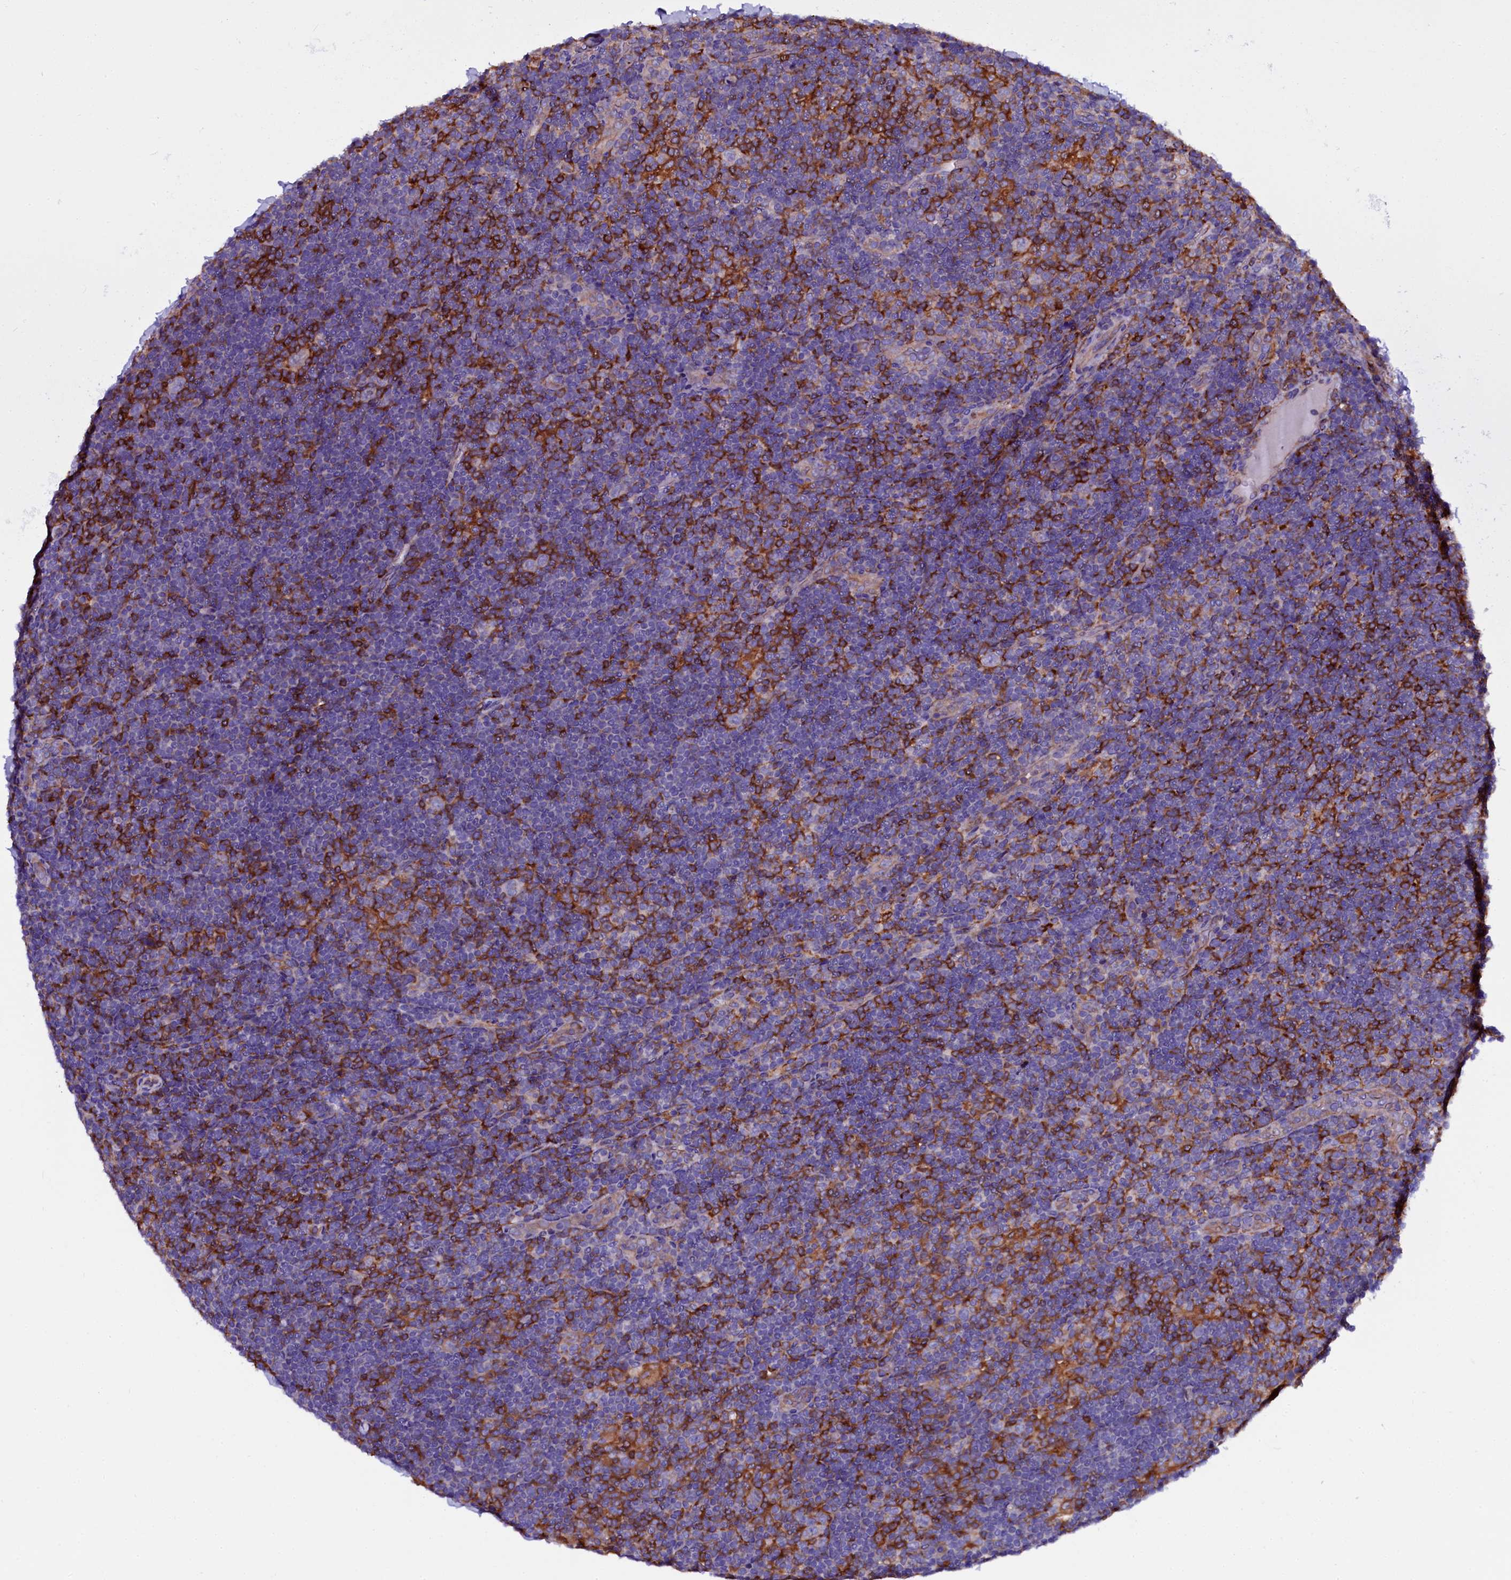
{"staining": {"intensity": "negative", "quantity": "none", "location": "none"}, "tissue": "lymphoma", "cell_type": "Tumor cells", "image_type": "cancer", "snomed": [{"axis": "morphology", "description": "Hodgkin's disease, NOS"}, {"axis": "topography", "description": "Lymph node"}], "caption": "This photomicrograph is of lymphoma stained with IHC to label a protein in brown with the nuclei are counter-stained blue. There is no positivity in tumor cells. Nuclei are stained in blue.", "gene": "OTOL1", "patient": {"sex": "female", "age": 57}}